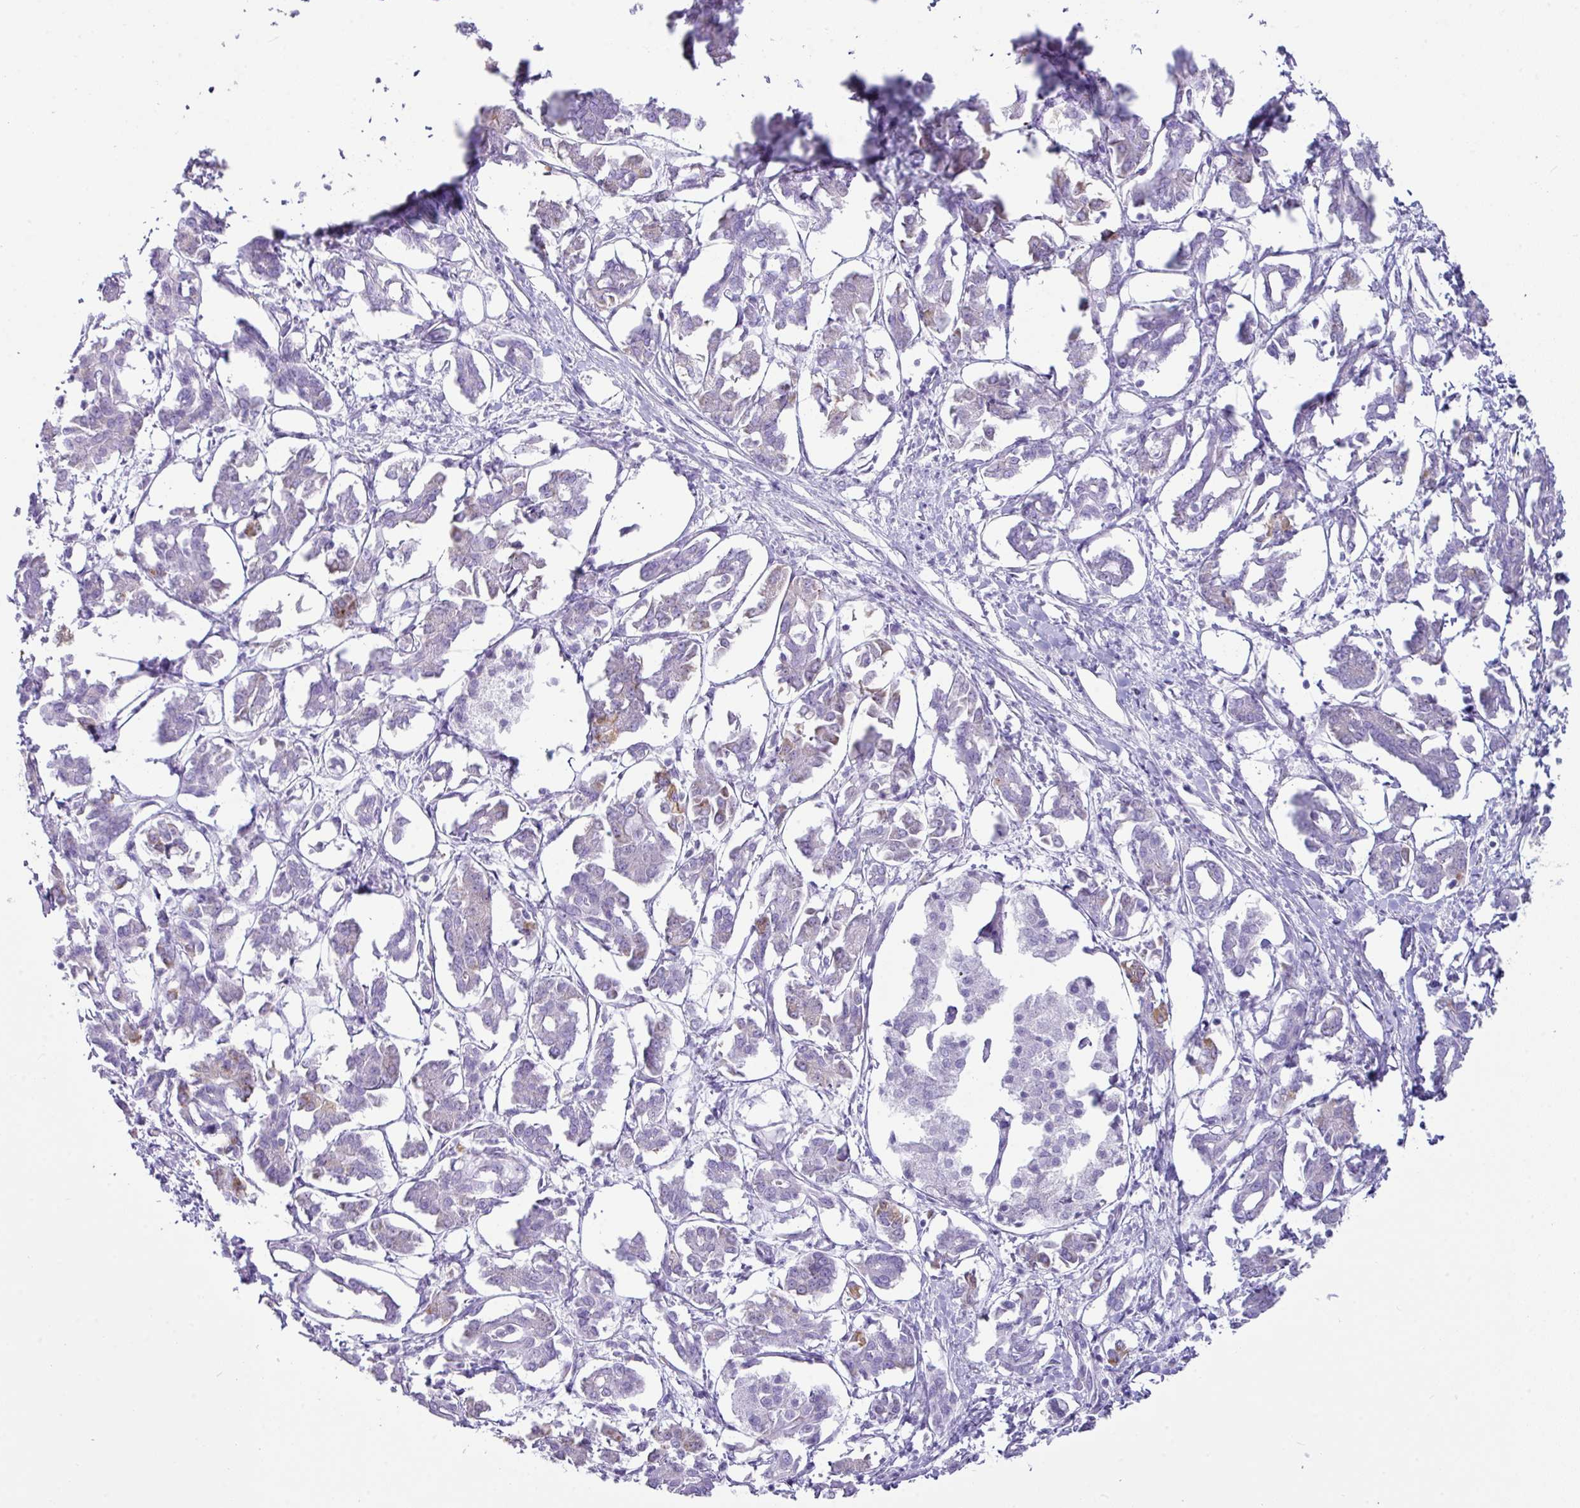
{"staining": {"intensity": "negative", "quantity": "none", "location": "none"}, "tissue": "pancreatic cancer", "cell_type": "Tumor cells", "image_type": "cancer", "snomed": [{"axis": "morphology", "description": "Adenocarcinoma, NOS"}, {"axis": "topography", "description": "Pancreas"}], "caption": "Immunohistochemistry histopathology image of human pancreatic cancer (adenocarcinoma) stained for a protein (brown), which exhibits no positivity in tumor cells. Nuclei are stained in blue.", "gene": "NCCRP1", "patient": {"sex": "male", "age": 61}}